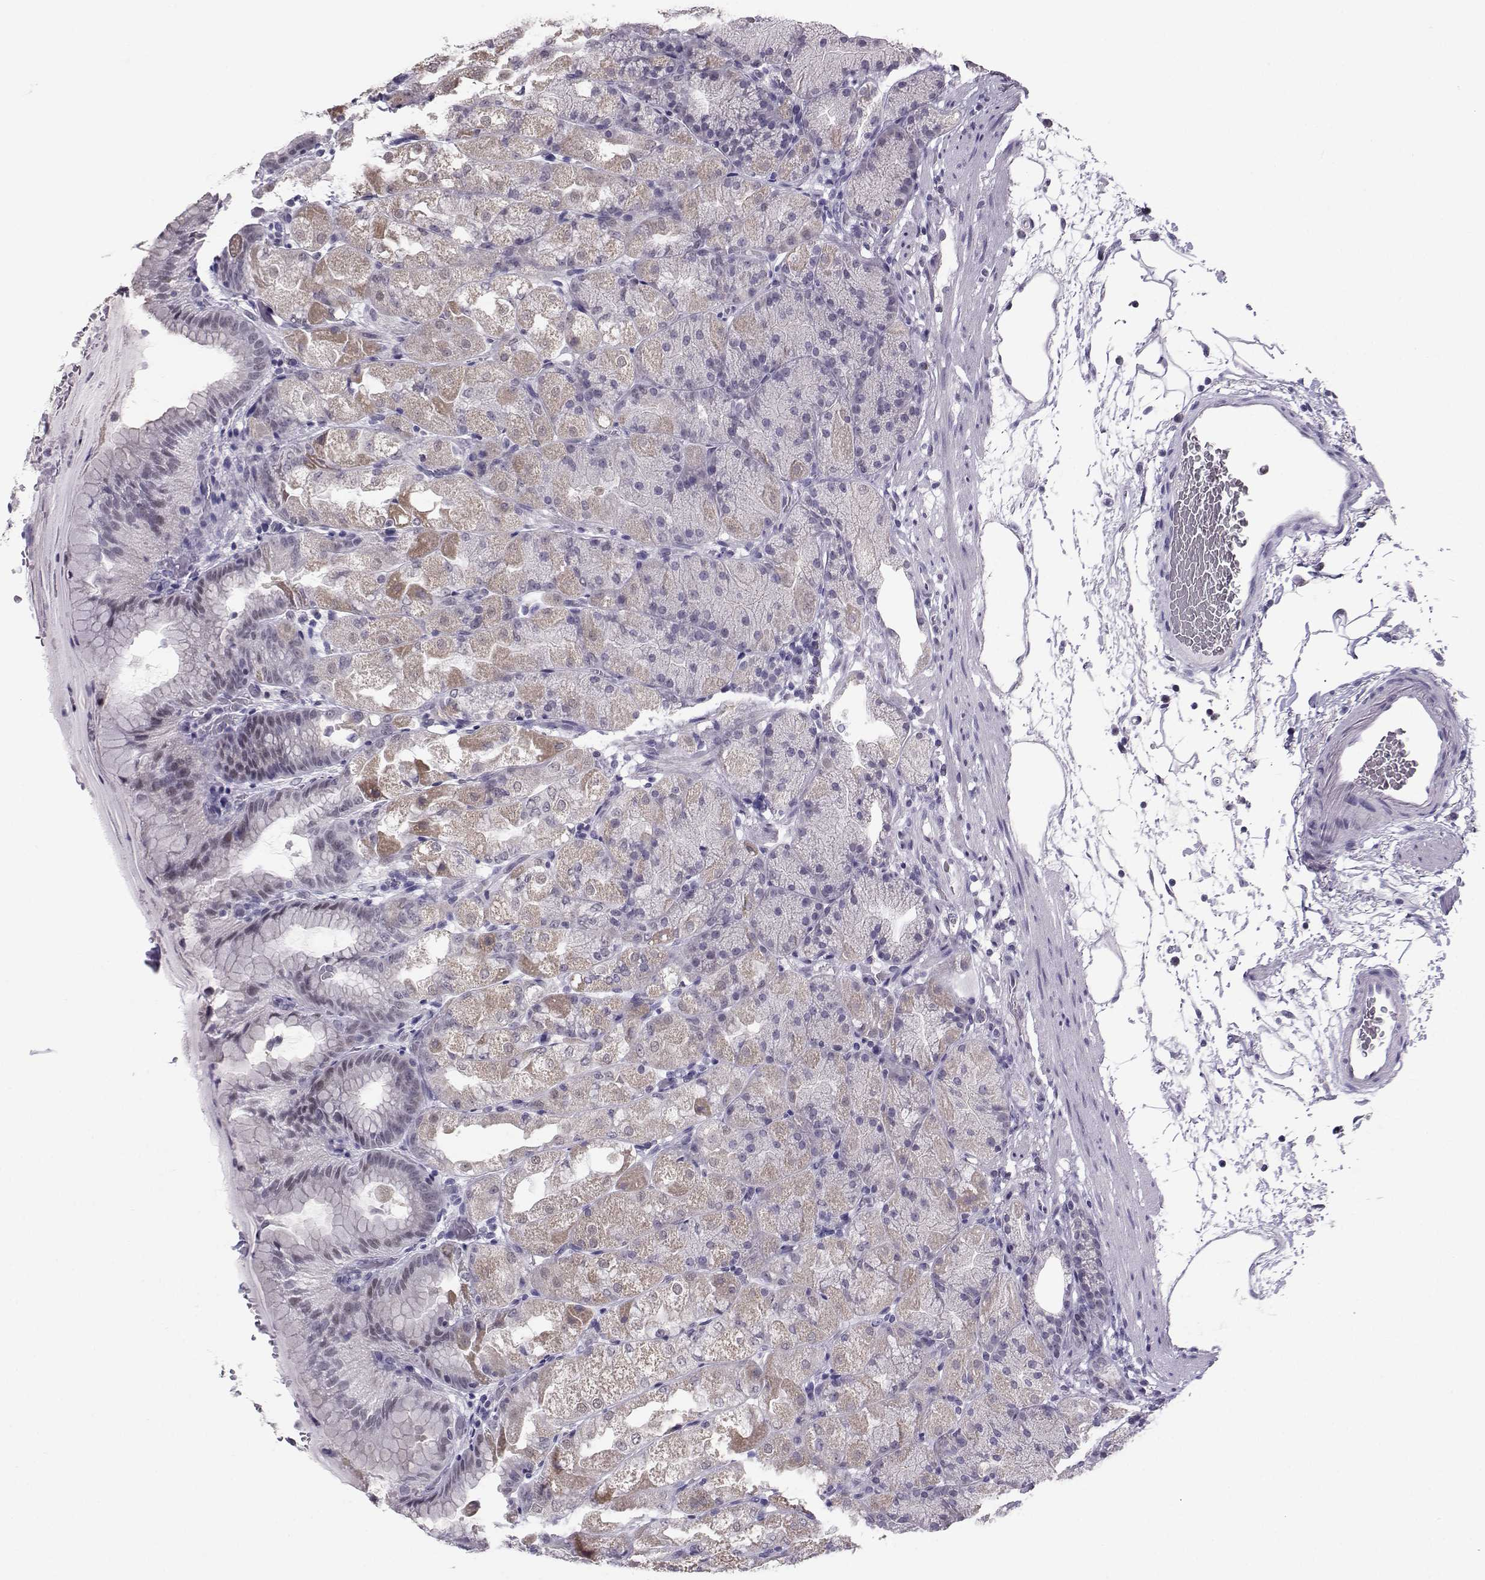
{"staining": {"intensity": "moderate", "quantity": "<25%", "location": "cytoplasmic/membranous"}, "tissue": "stomach", "cell_type": "Glandular cells", "image_type": "normal", "snomed": [{"axis": "morphology", "description": "Normal tissue, NOS"}, {"axis": "topography", "description": "Stomach, upper"}, {"axis": "topography", "description": "Stomach"}, {"axis": "topography", "description": "Stomach, lower"}], "caption": "Protein staining exhibits moderate cytoplasmic/membranous positivity in approximately <25% of glandular cells in unremarkable stomach.", "gene": "DNAAF1", "patient": {"sex": "male", "age": 62}}